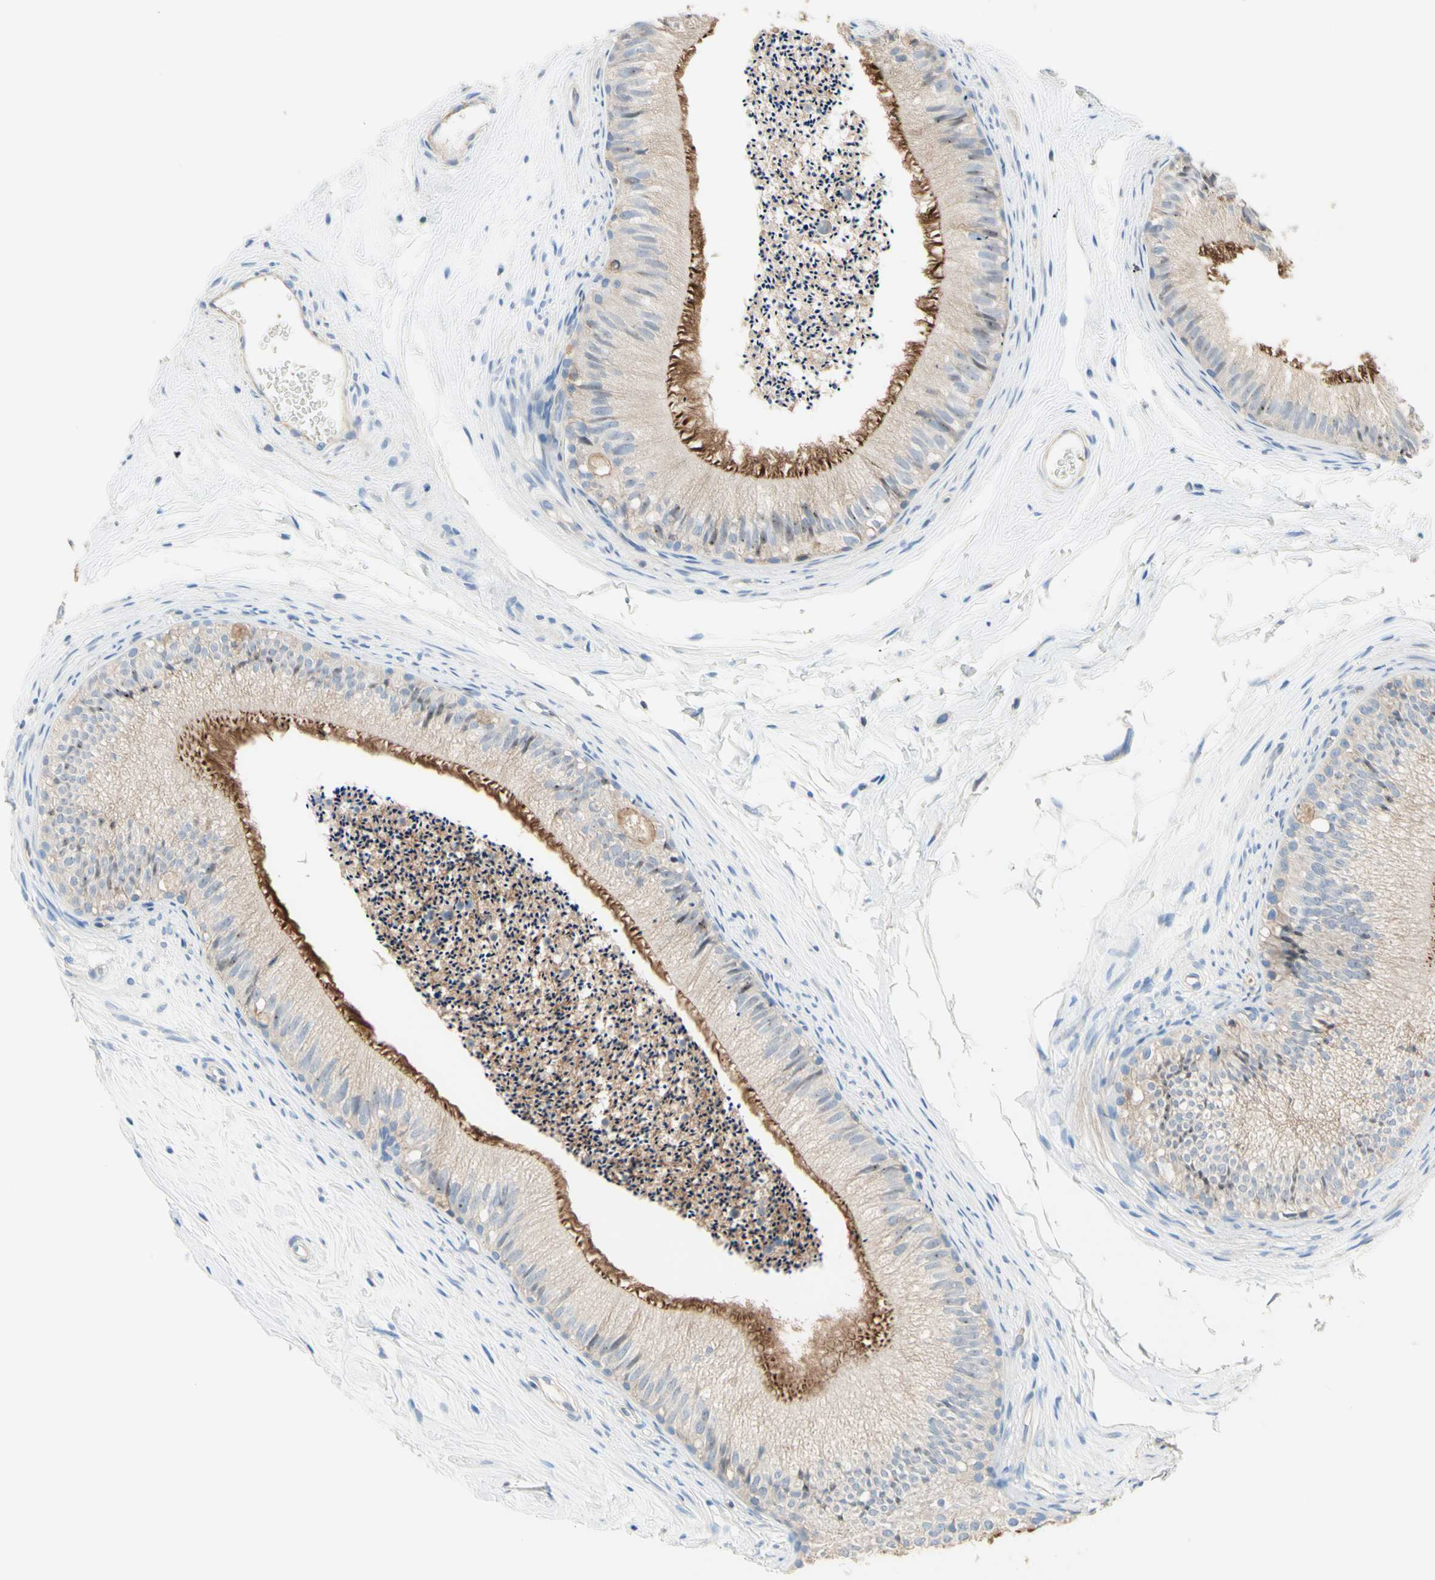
{"staining": {"intensity": "strong", "quantity": "25%-75%", "location": "cytoplasmic/membranous"}, "tissue": "epididymis", "cell_type": "Glandular cells", "image_type": "normal", "snomed": [{"axis": "morphology", "description": "Normal tissue, NOS"}, {"axis": "topography", "description": "Epididymis"}], "caption": "Immunohistochemistry (IHC) histopathology image of benign epididymis stained for a protein (brown), which exhibits high levels of strong cytoplasmic/membranous expression in approximately 25%-75% of glandular cells.", "gene": "SEMA4C", "patient": {"sex": "male", "age": 56}}